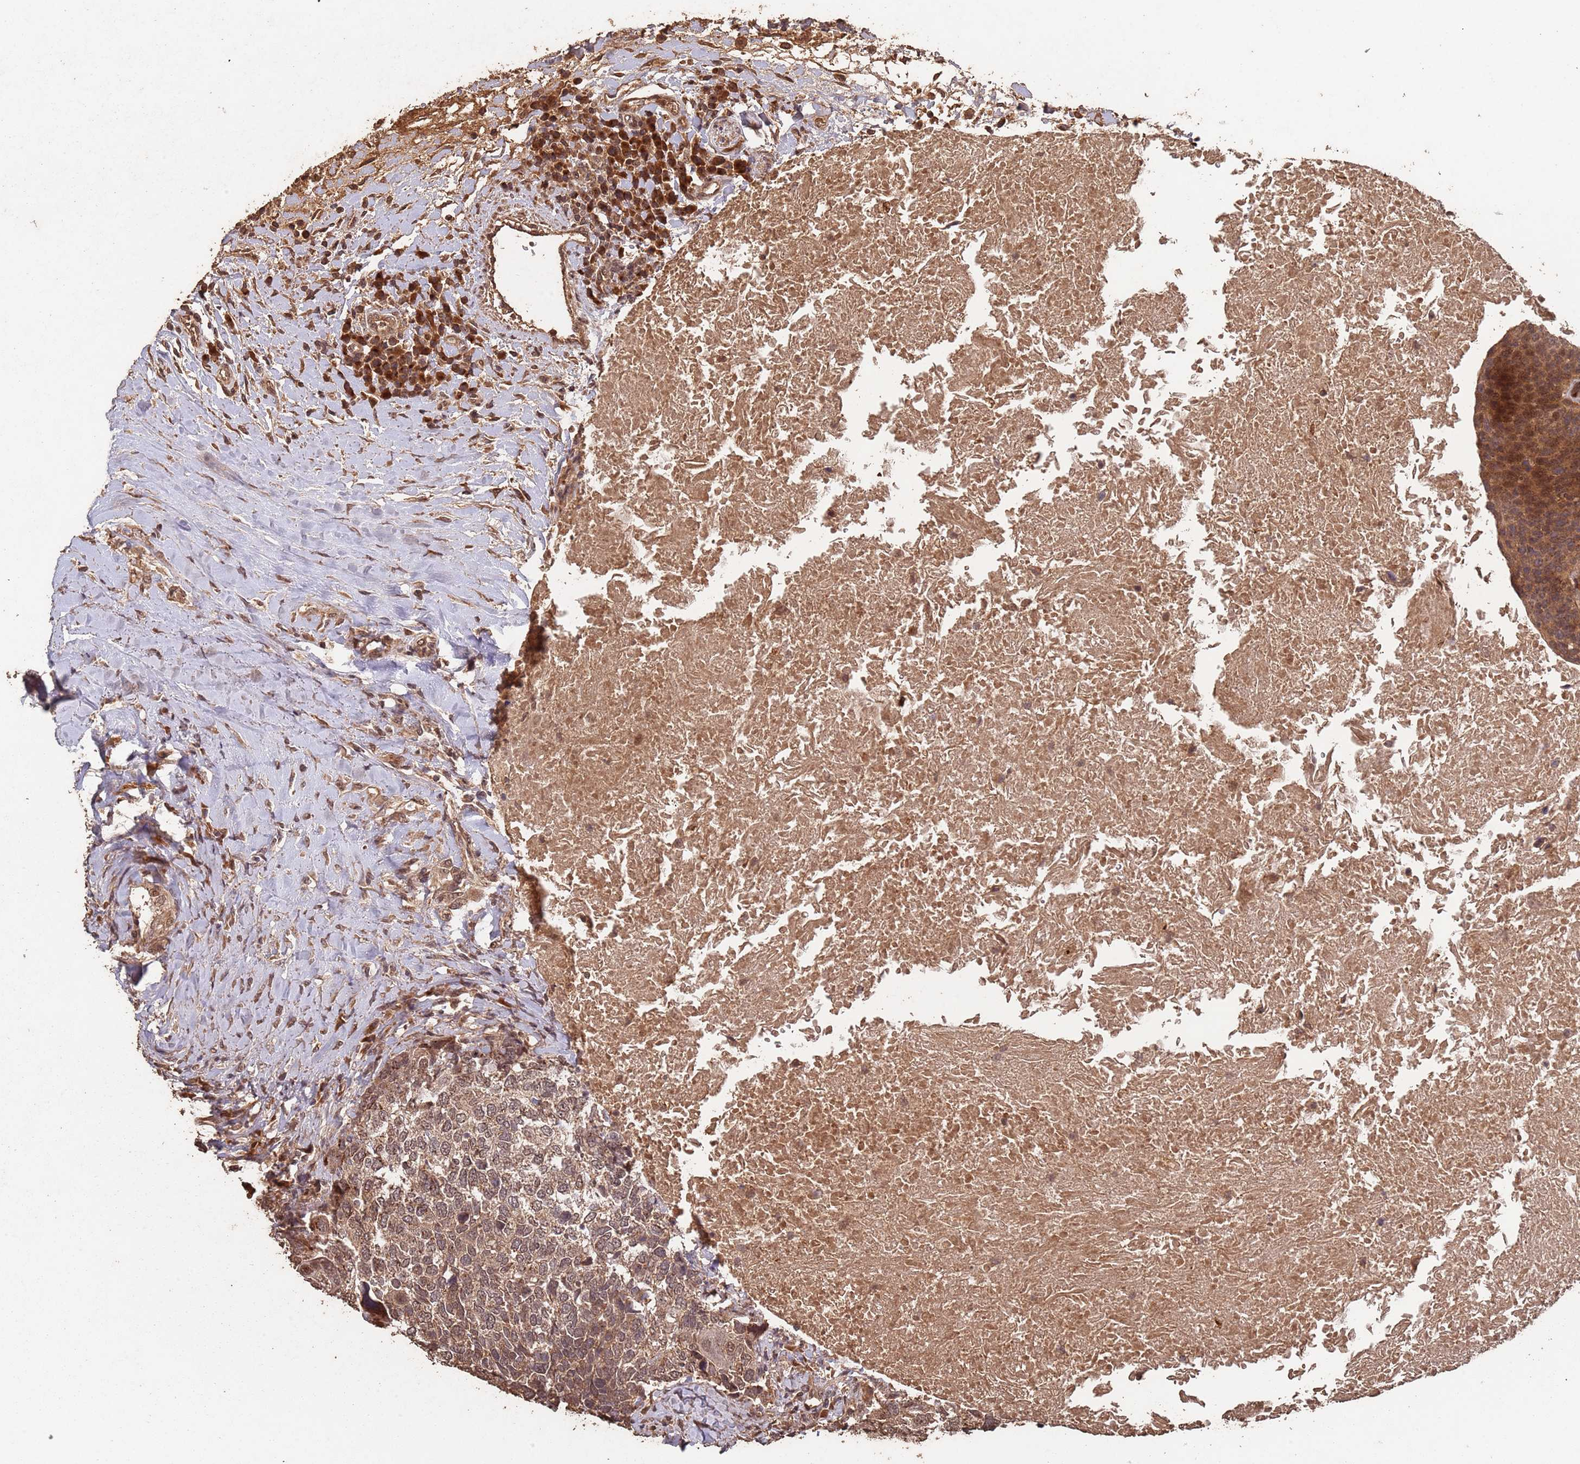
{"staining": {"intensity": "moderate", "quantity": ">75%", "location": "cytoplasmic/membranous,nuclear"}, "tissue": "head and neck cancer", "cell_type": "Tumor cells", "image_type": "cancer", "snomed": [{"axis": "morphology", "description": "Squamous cell carcinoma, NOS"}, {"axis": "morphology", "description": "Squamous cell carcinoma, metastatic, NOS"}, {"axis": "topography", "description": "Lymph node"}, {"axis": "topography", "description": "Head-Neck"}], "caption": "Head and neck cancer (metastatic squamous cell carcinoma) stained with DAB immunohistochemistry demonstrates medium levels of moderate cytoplasmic/membranous and nuclear positivity in approximately >75% of tumor cells. The staining was performed using DAB (3,3'-diaminobenzidine) to visualize the protein expression in brown, while the nuclei were stained in blue with hematoxylin (Magnification: 20x).", "gene": "FRAT1", "patient": {"sex": "male", "age": 62}}